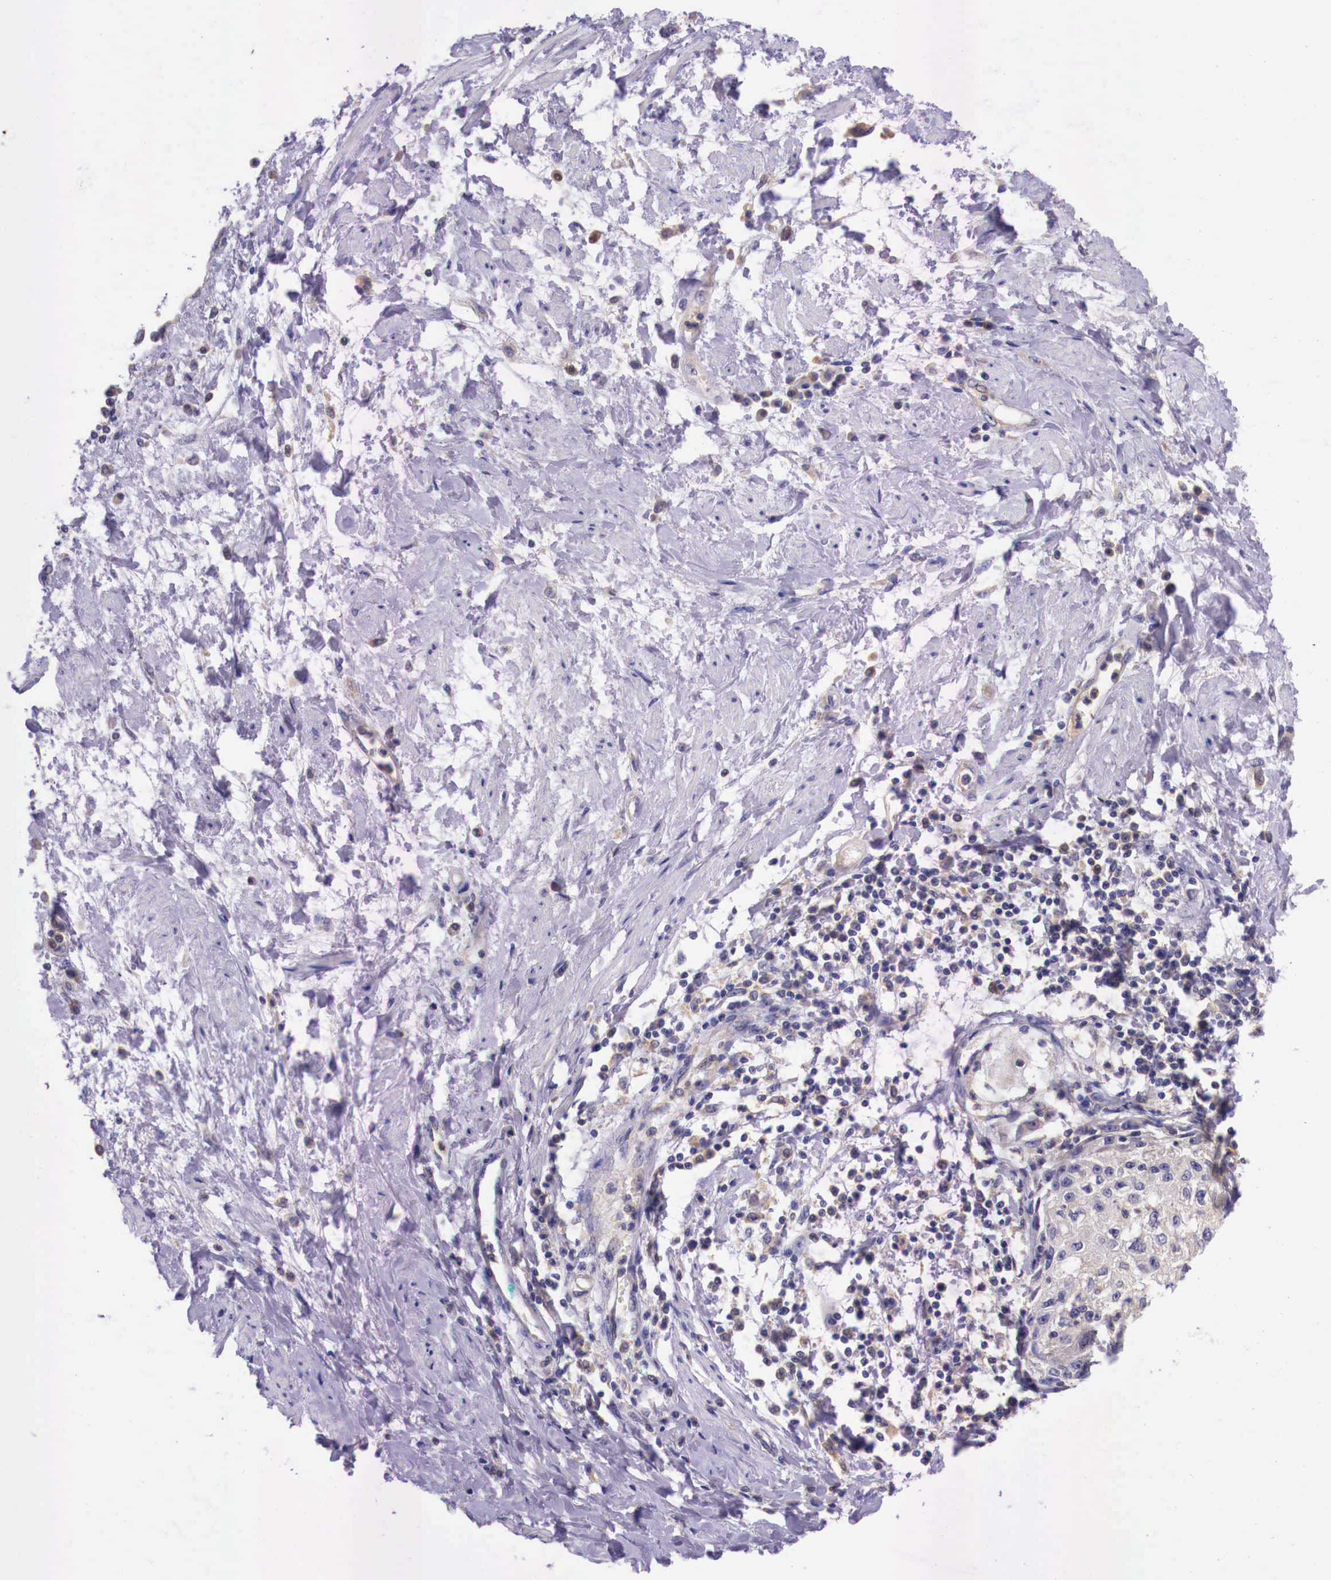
{"staining": {"intensity": "negative", "quantity": "none", "location": "none"}, "tissue": "cervical cancer", "cell_type": "Tumor cells", "image_type": "cancer", "snomed": [{"axis": "morphology", "description": "Squamous cell carcinoma, NOS"}, {"axis": "topography", "description": "Cervix"}], "caption": "Immunohistochemistry image of neoplastic tissue: cervical cancer (squamous cell carcinoma) stained with DAB (3,3'-diaminobenzidine) shows no significant protein staining in tumor cells. (DAB immunohistochemistry (IHC) visualized using brightfield microscopy, high magnification).", "gene": "GRIPAP1", "patient": {"sex": "female", "age": 57}}